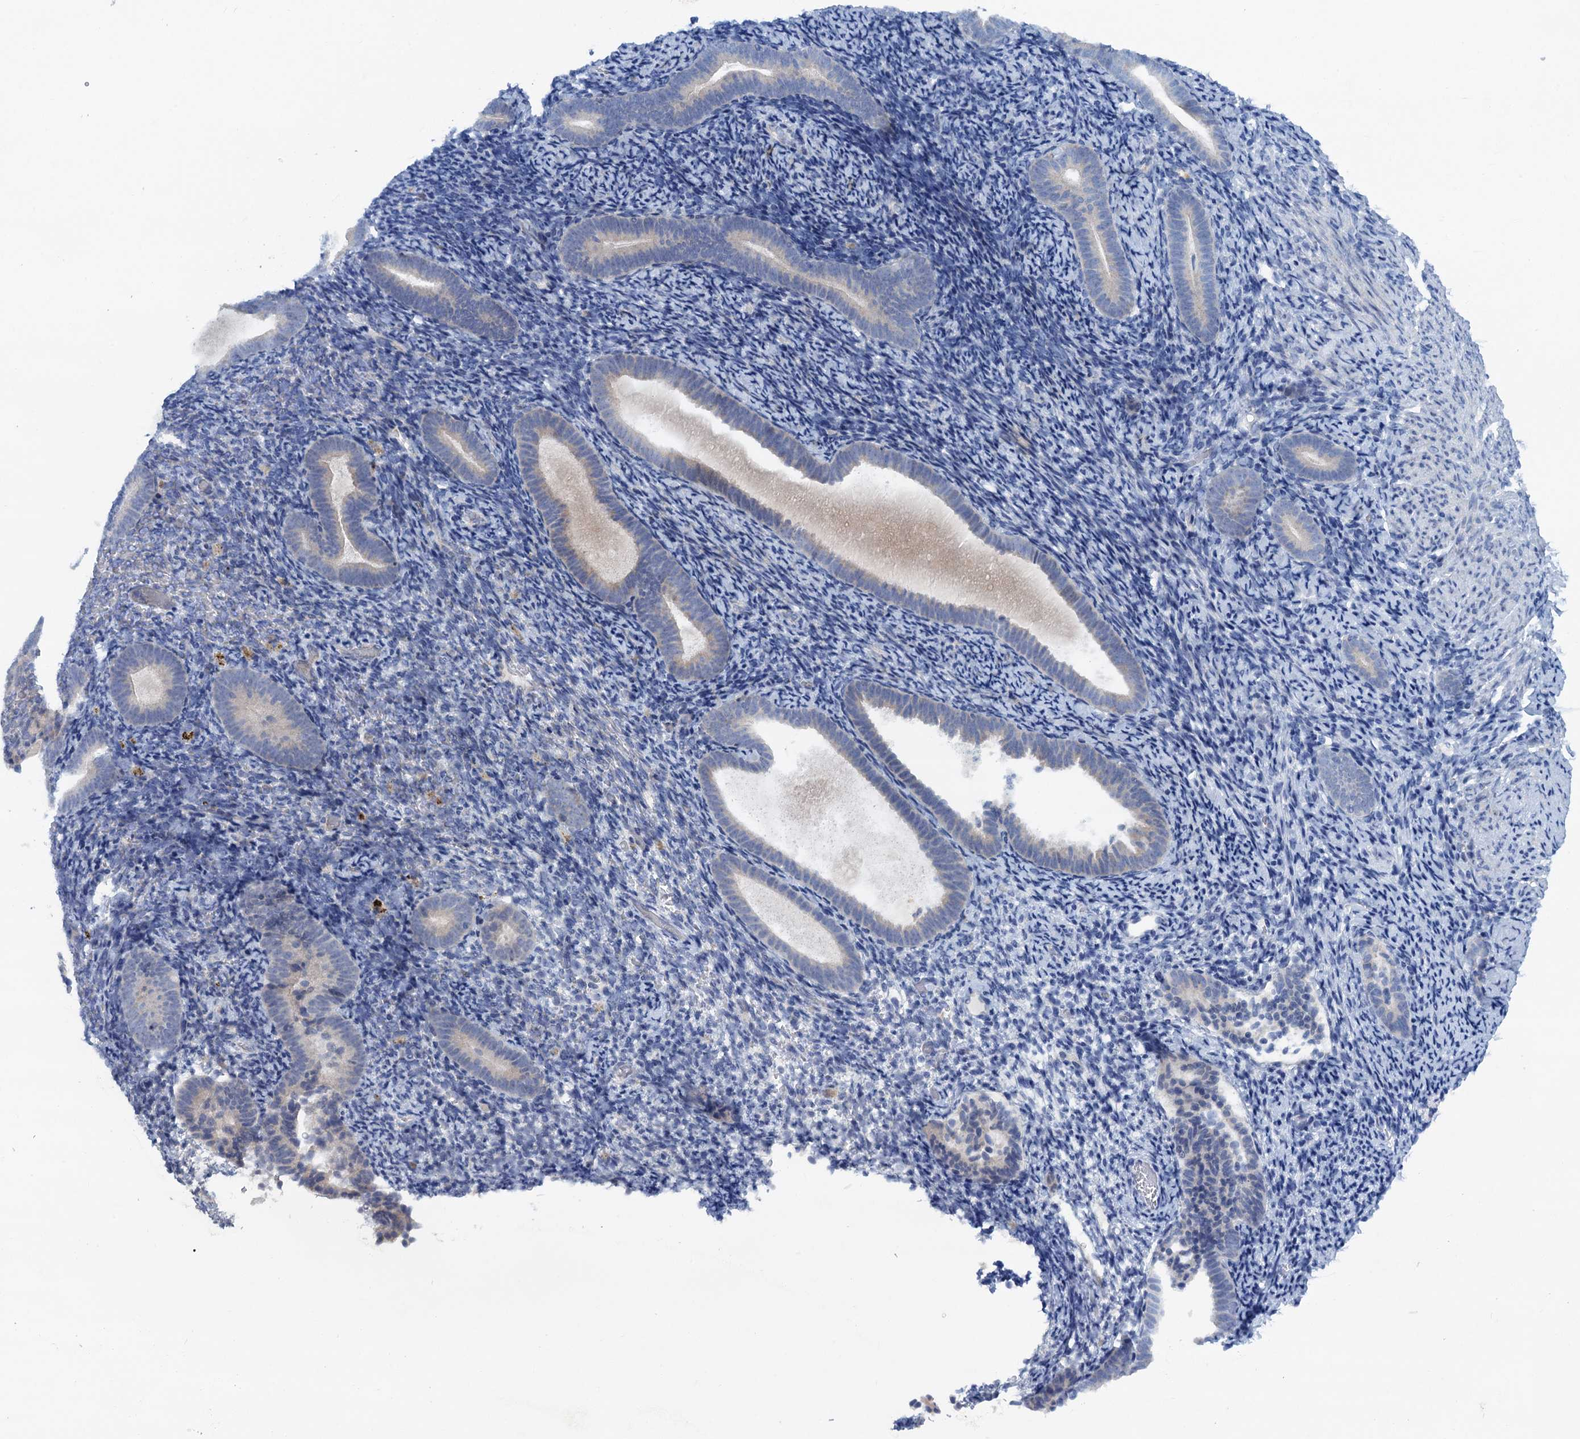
{"staining": {"intensity": "negative", "quantity": "none", "location": "none"}, "tissue": "endometrium", "cell_type": "Cells in endometrial stroma", "image_type": "normal", "snomed": [{"axis": "morphology", "description": "Normal tissue, NOS"}, {"axis": "topography", "description": "Endometrium"}], "caption": "Immunohistochemical staining of unremarkable human endometrium demonstrates no significant expression in cells in endometrial stroma. (Brightfield microscopy of DAB (3,3'-diaminobenzidine) immunohistochemistry (IHC) at high magnification).", "gene": "QPCTL", "patient": {"sex": "female", "age": 51}}